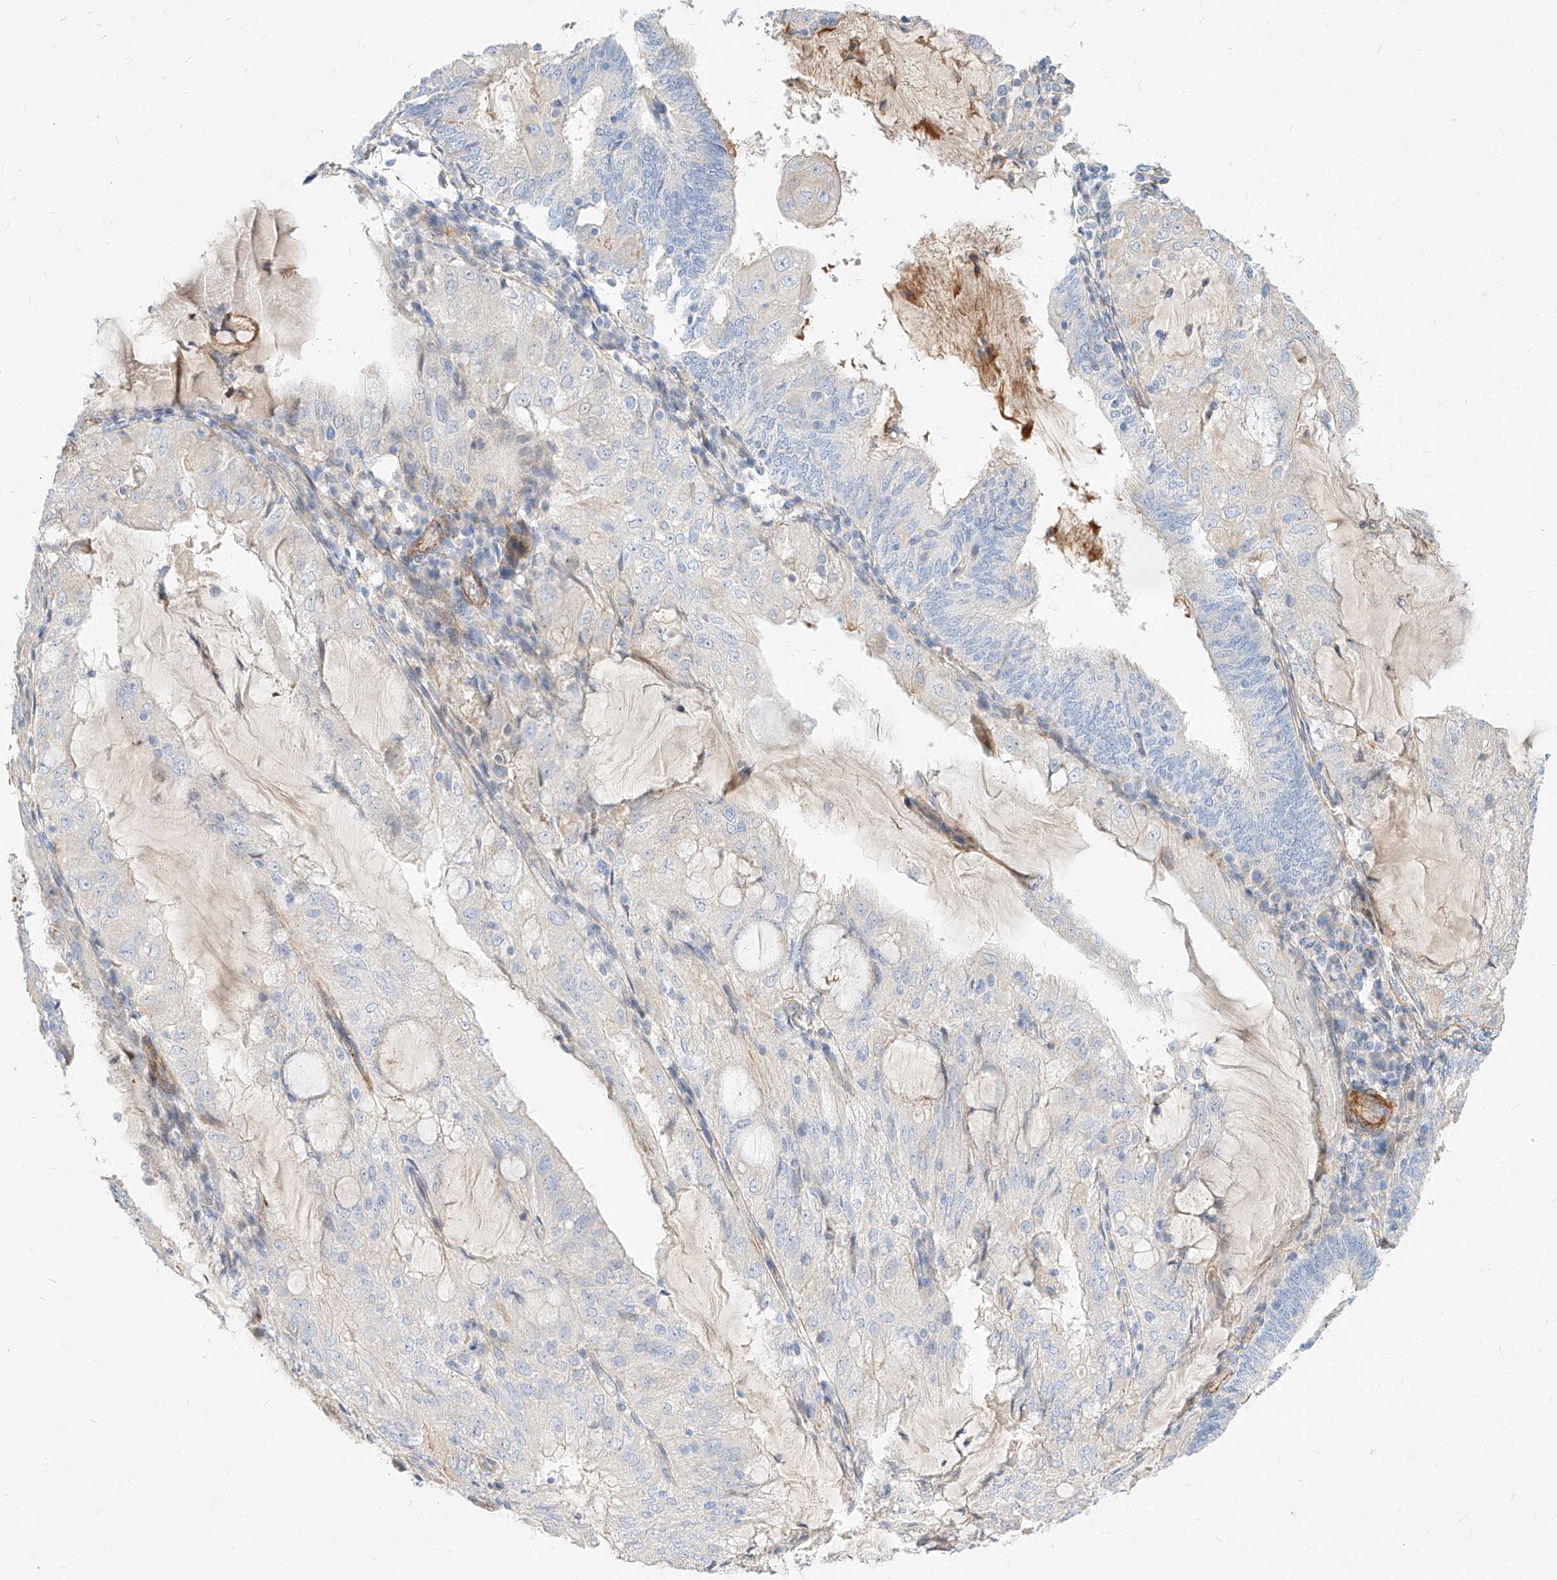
{"staining": {"intensity": "negative", "quantity": "none", "location": "none"}, "tissue": "endometrial cancer", "cell_type": "Tumor cells", "image_type": "cancer", "snomed": [{"axis": "morphology", "description": "Adenocarcinoma, NOS"}, {"axis": "topography", "description": "Endometrium"}], "caption": "DAB (3,3'-diaminobenzidine) immunohistochemical staining of human endometrial cancer (adenocarcinoma) exhibits no significant expression in tumor cells.", "gene": "KCNH5", "patient": {"sex": "female", "age": 81}}